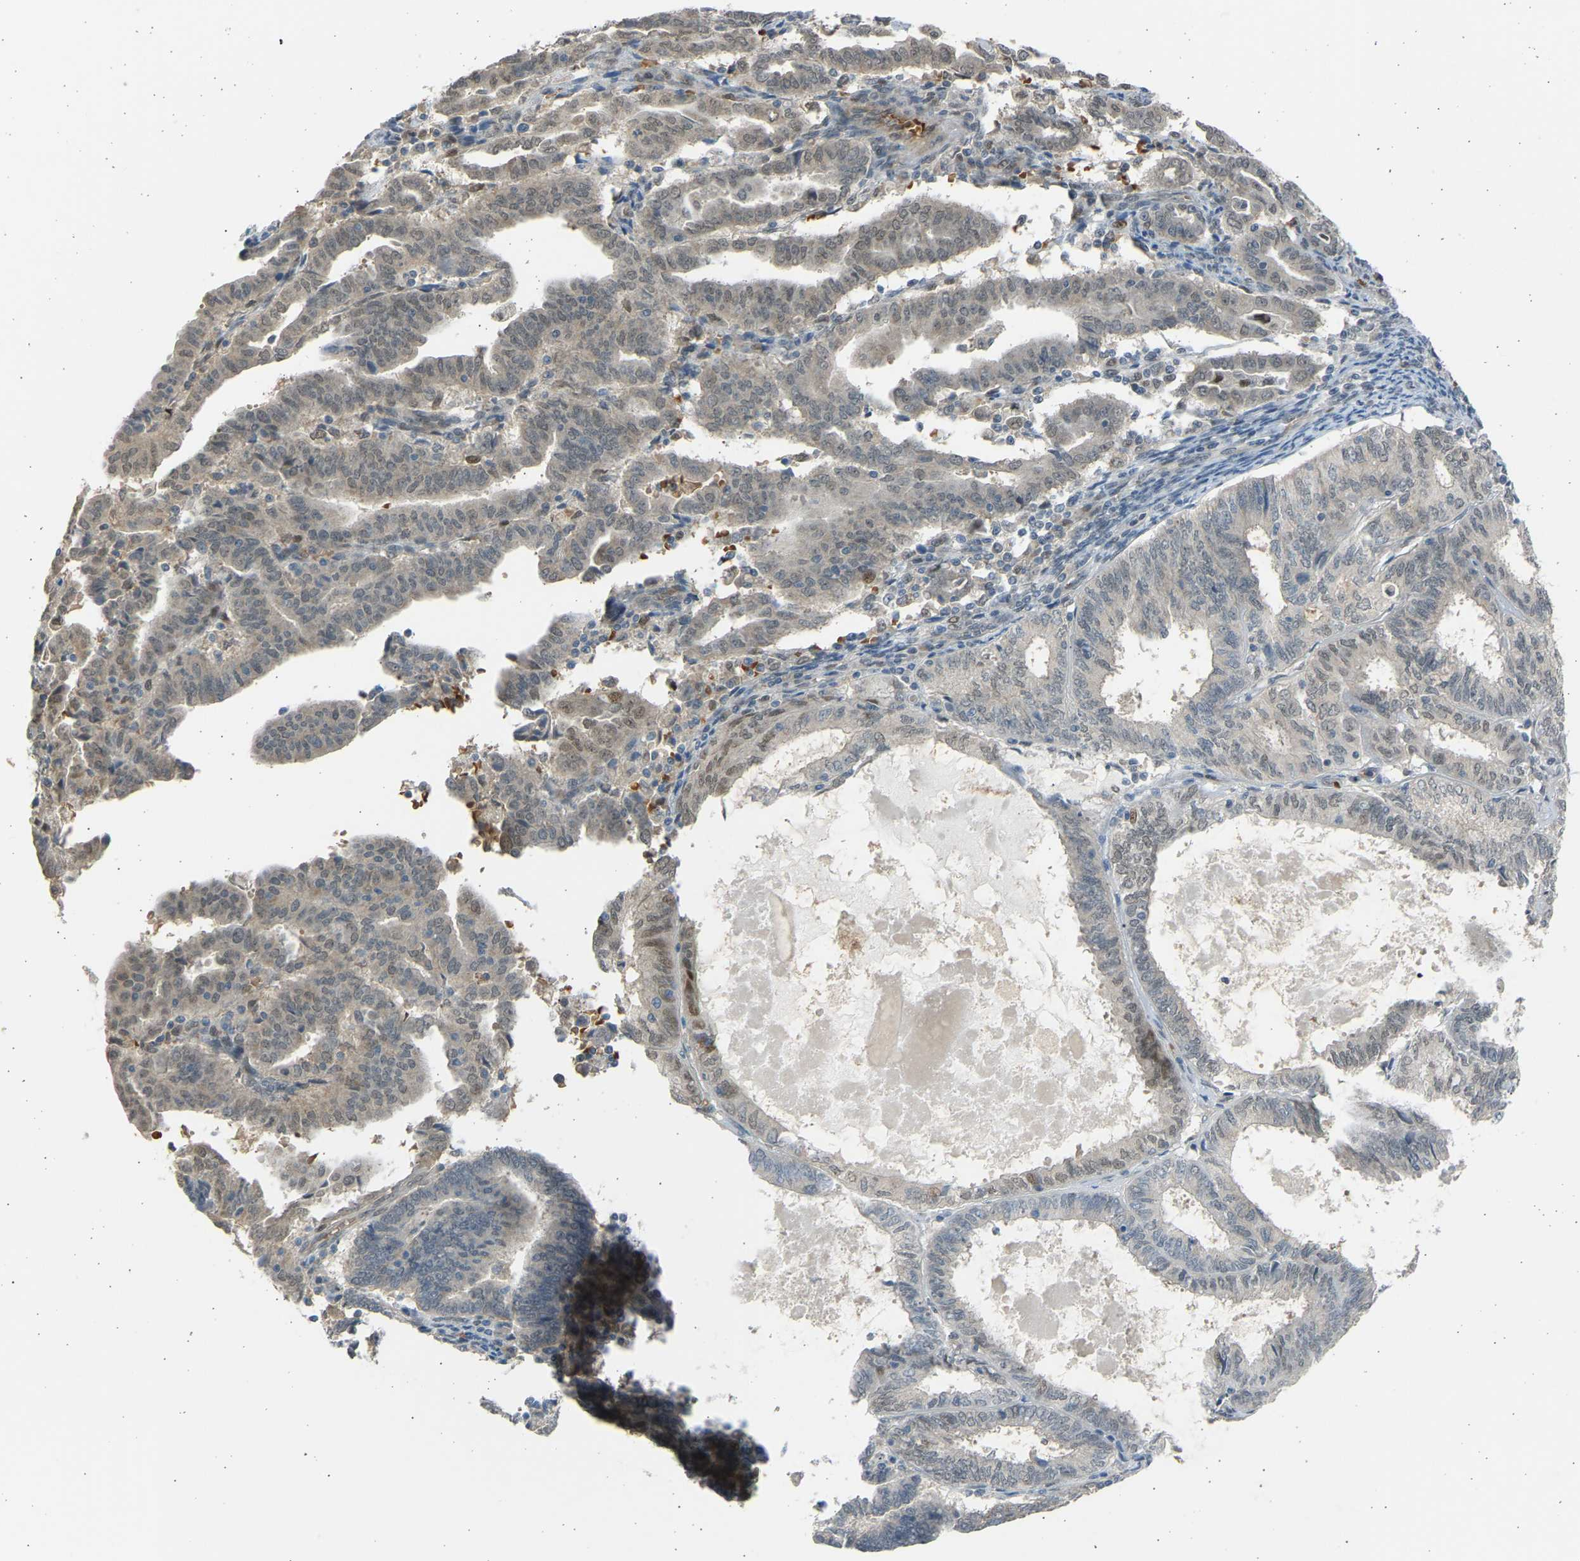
{"staining": {"intensity": "weak", "quantity": "<25%", "location": "nuclear"}, "tissue": "endometrial cancer", "cell_type": "Tumor cells", "image_type": "cancer", "snomed": [{"axis": "morphology", "description": "Adenocarcinoma, NOS"}, {"axis": "topography", "description": "Uterus"}], "caption": "A histopathology image of adenocarcinoma (endometrial) stained for a protein reveals no brown staining in tumor cells.", "gene": "BIRC2", "patient": {"sex": "female", "age": 83}}